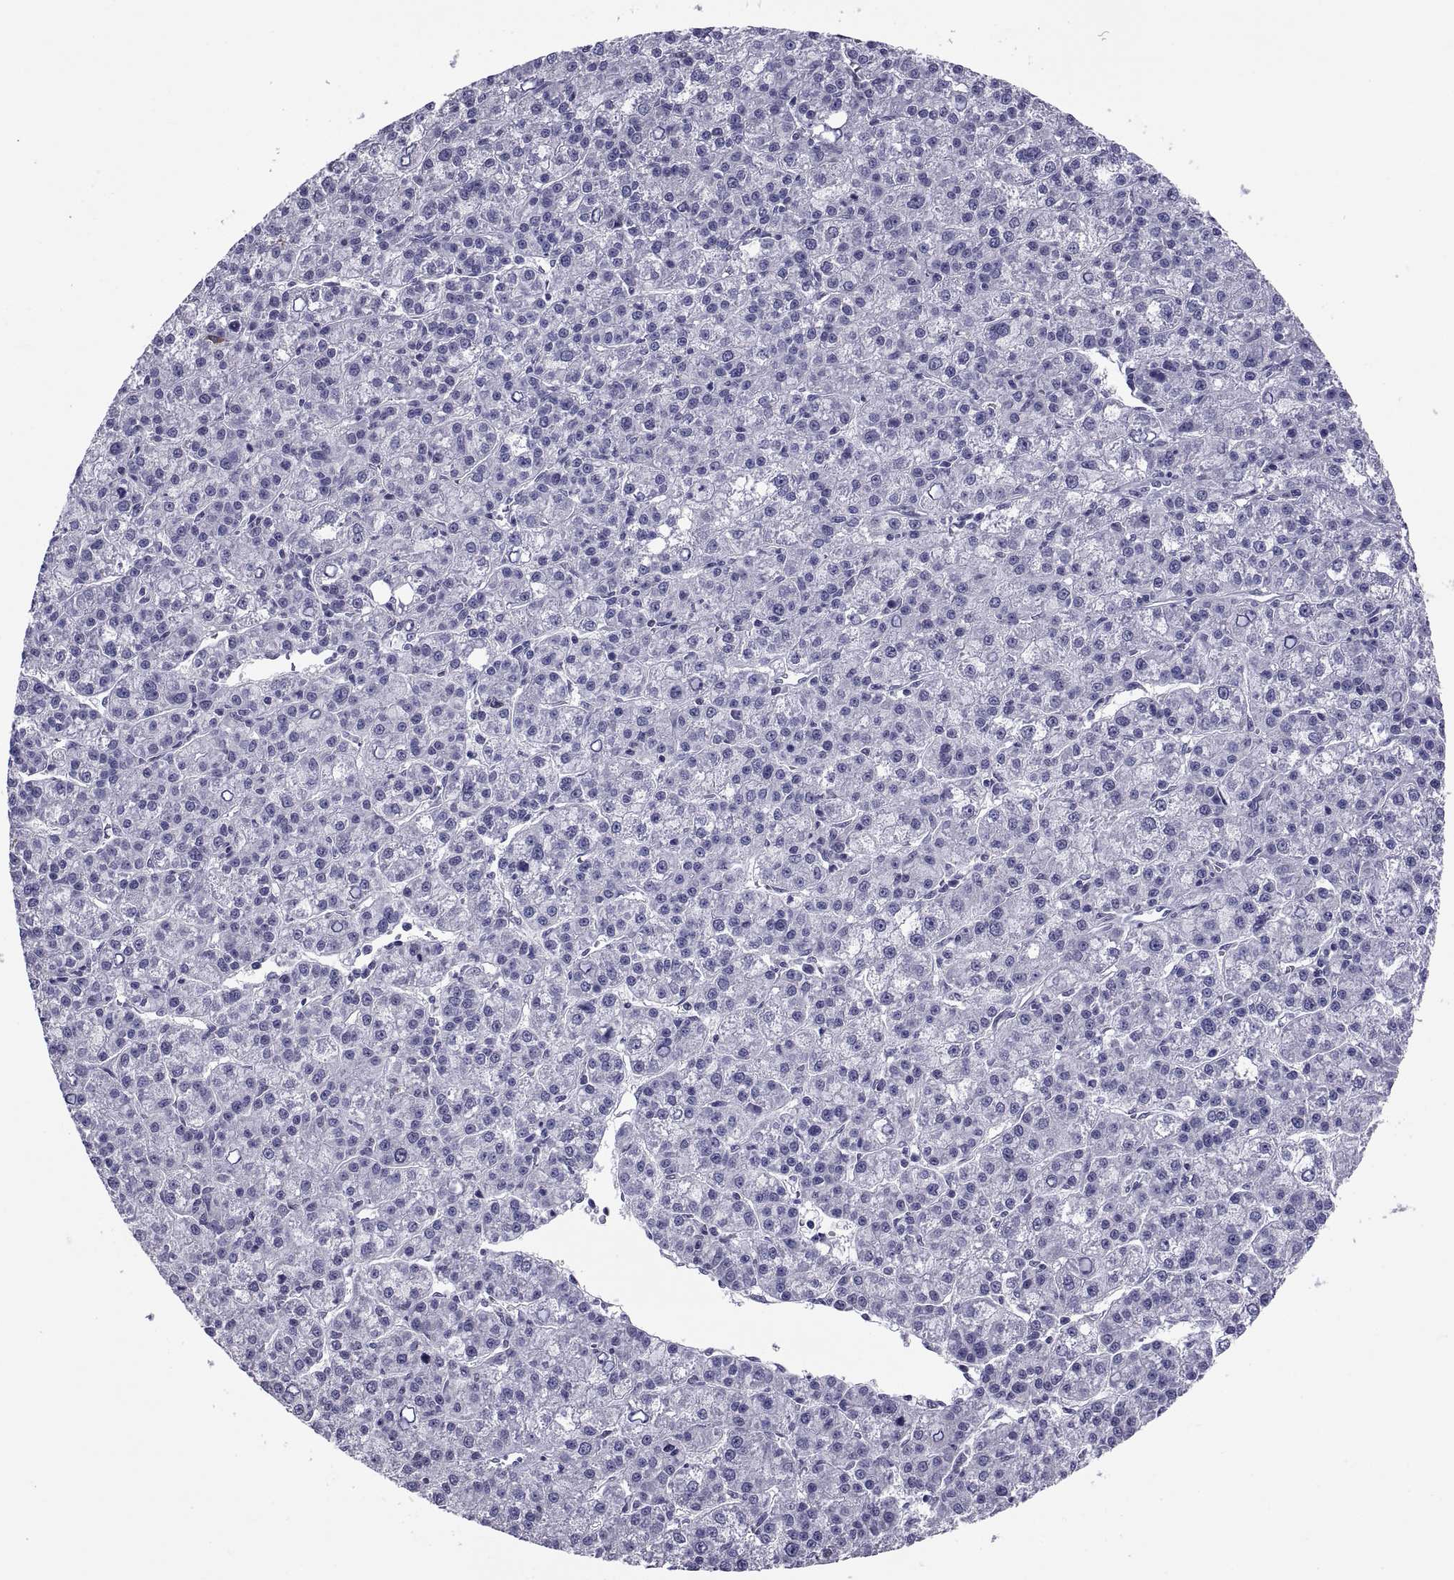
{"staining": {"intensity": "negative", "quantity": "none", "location": "none"}, "tissue": "liver cancer", "cell_type": "Tumor cells", "image_type": "cancer", "snomed": [{"axis": "morphology", "description": "Carcinoma, Hepatocellular, NOS"}, {"axis": "topography", "description": "Liver"}], "caption": "The histopathology image exhibits no significant expression in tumor cells of liver cancer.", "gene": "TGFBR3L", "patient": {"sex": "female", "age": 60}}